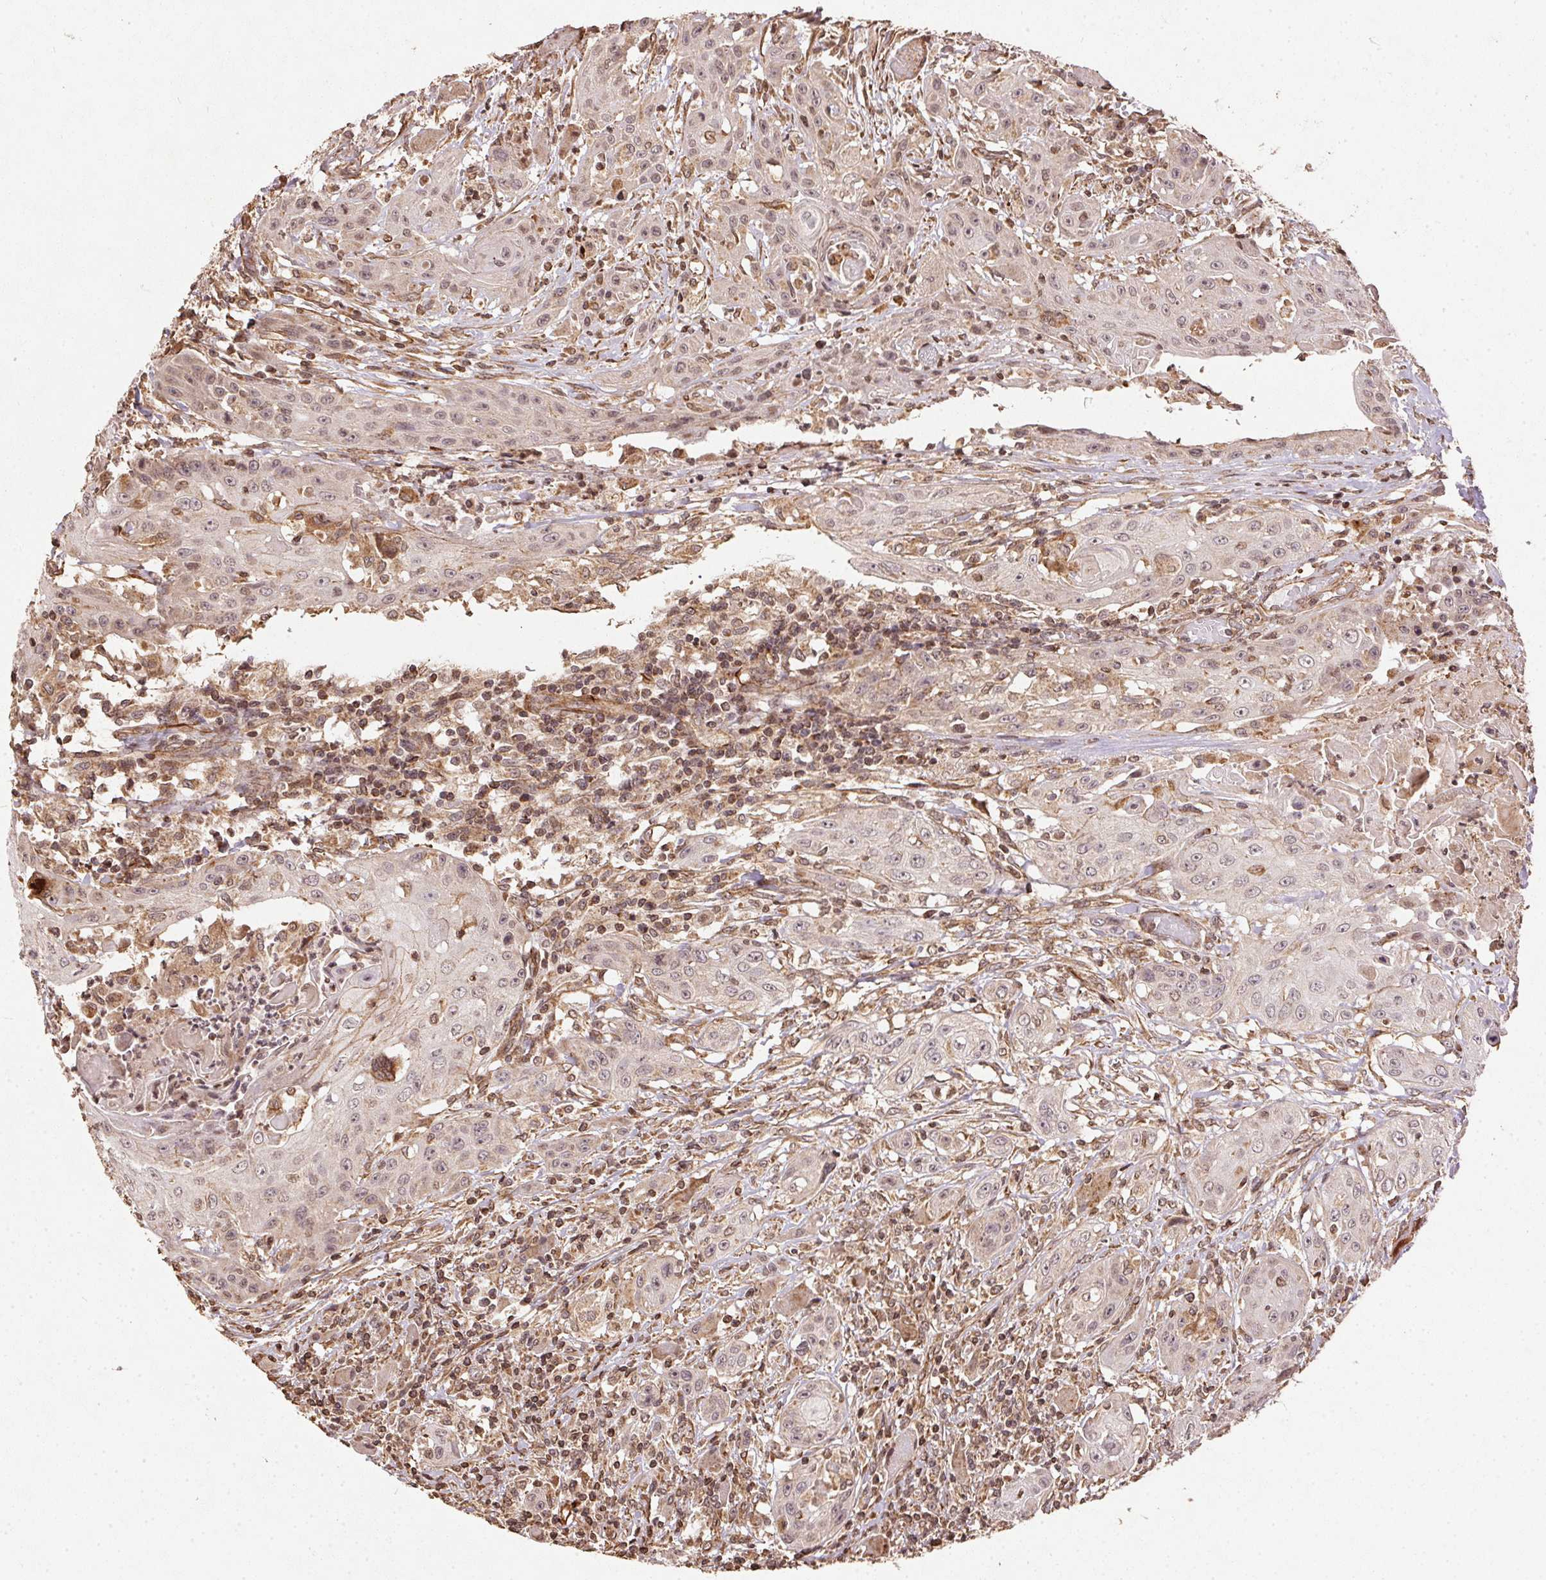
{"staining": {"intensity": "weak", "quantity": "25%-75%", "location": "cytoplasmic/membranous"}, "tissue": "head and neck cancer", "cell_type": "Tumor cells", "image_type": "cancer", "snomed": [{"axis": "morphology", "description": "Squamous cell carcinoma, NOS"}, {"axis": "topography", "description": "Oral tissue"}, {"axis": "topography", "description": "Head-Neck"}, {"axis": "topography", "description": "Neck, NOS"}], "caption": "High-power microscopy captured an IHC photomicrograph of squamous cell carcinoma (head and neck), revealing weak cytoplasmic/membranous expression in approximately 25%-75% of tumor cells. (brown staining indicates protein expression, while blue staining denotes nuclei).", "gene": "SPRED2", "patient": {"sex": "female", "age": 55}}